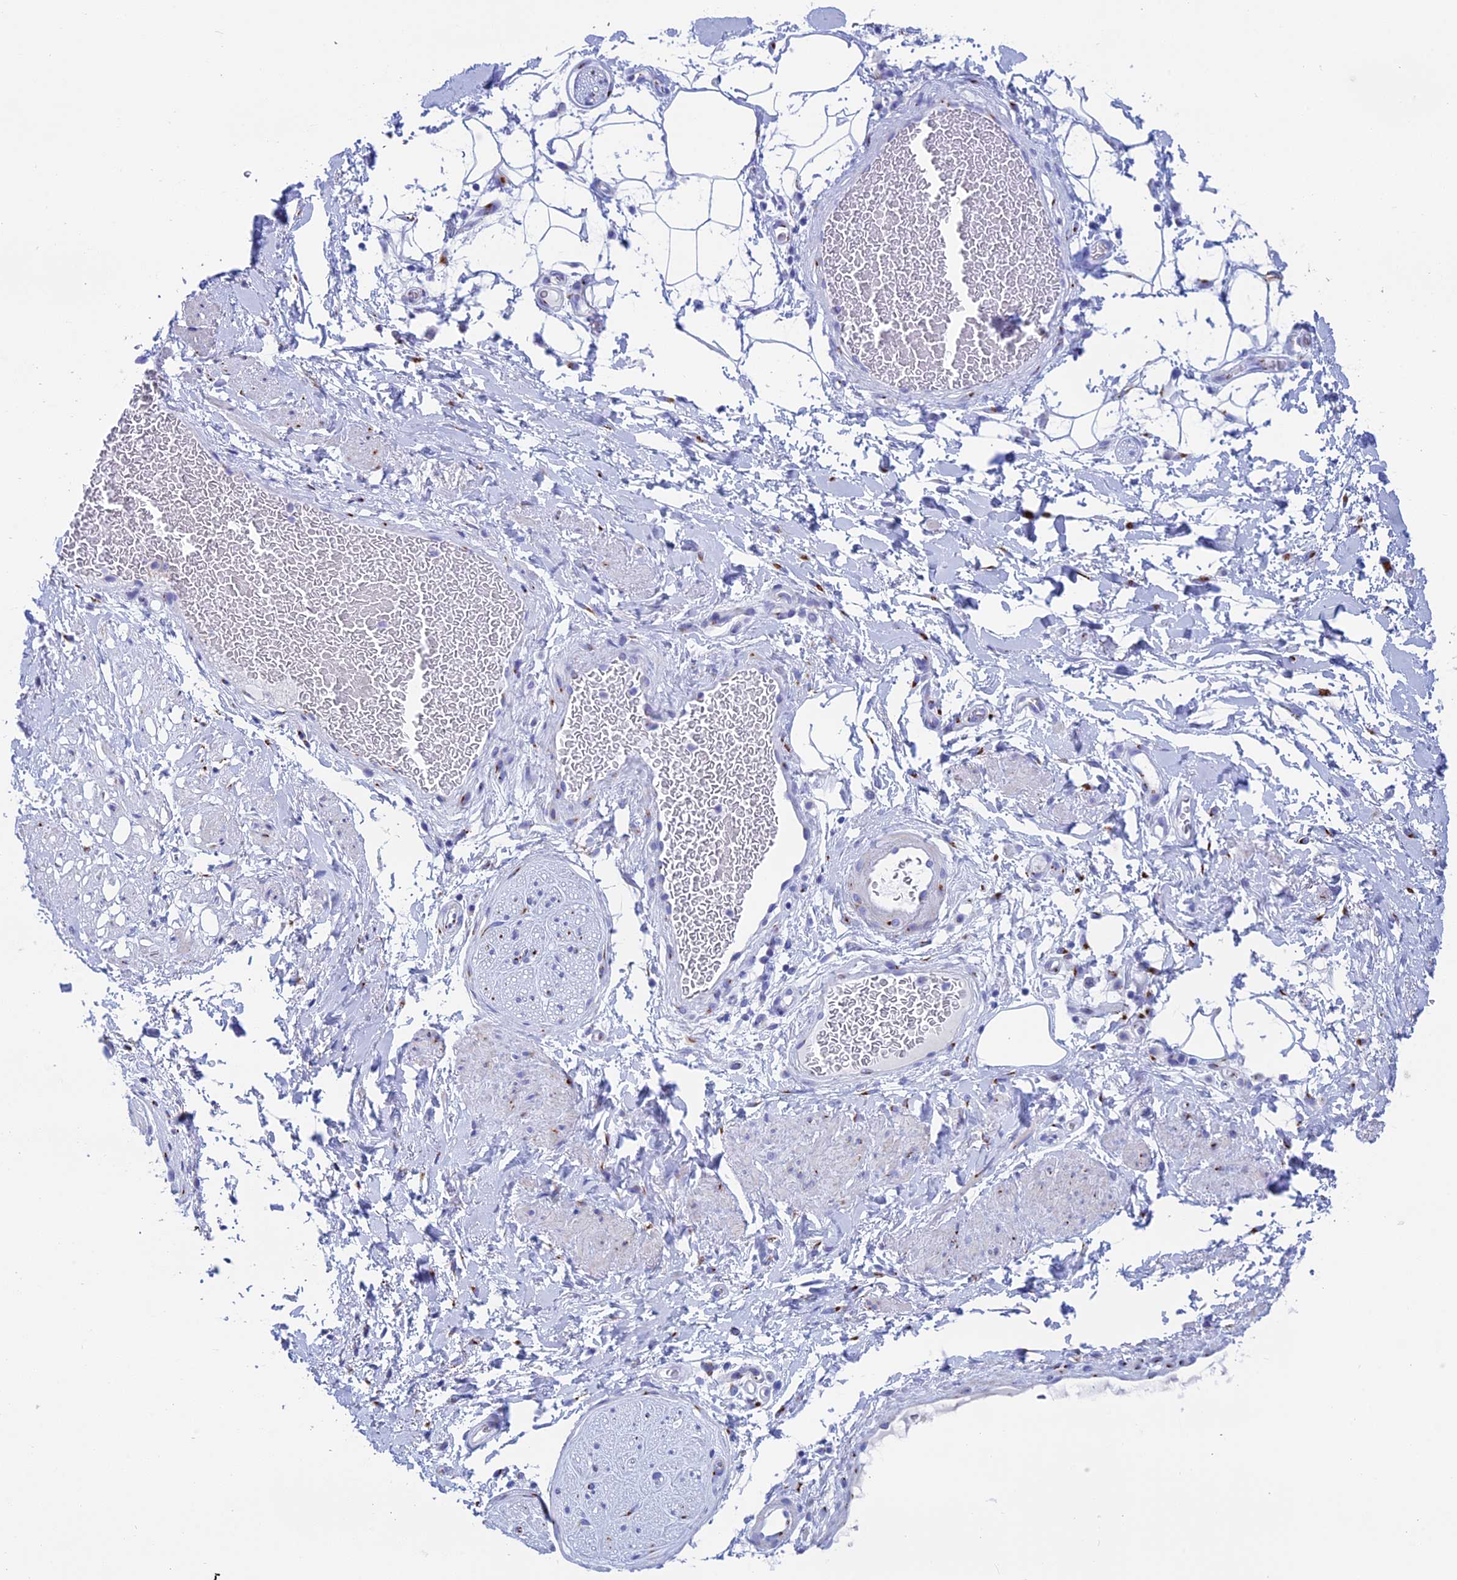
{"staining": {"intensity": "negative", "quantity": "none", "location": "none"}, "tissue": "adipose tissue", "cell_type": "Adipocytes", "image_type": "normal", "snomed": [{"axis": "morphology", "description": "Normal tissue, NOS"}, {"axis": "morphology", "description": "Adenocarcinoma, NOS"}, {"axis": "topography", "description": "Rectum"}, {"axis": "topography", "description": "Vagina"}, {"axis": "topography", "description": "Peripheral nerve tissue"}], "caption": "IHC photomicrograph of benign human adipose tissue stained for a protein (brown), which exhibits no expression in adipocytes.", "gene": "ERICH4", "patient": {"sex": "female", "age": 71}}